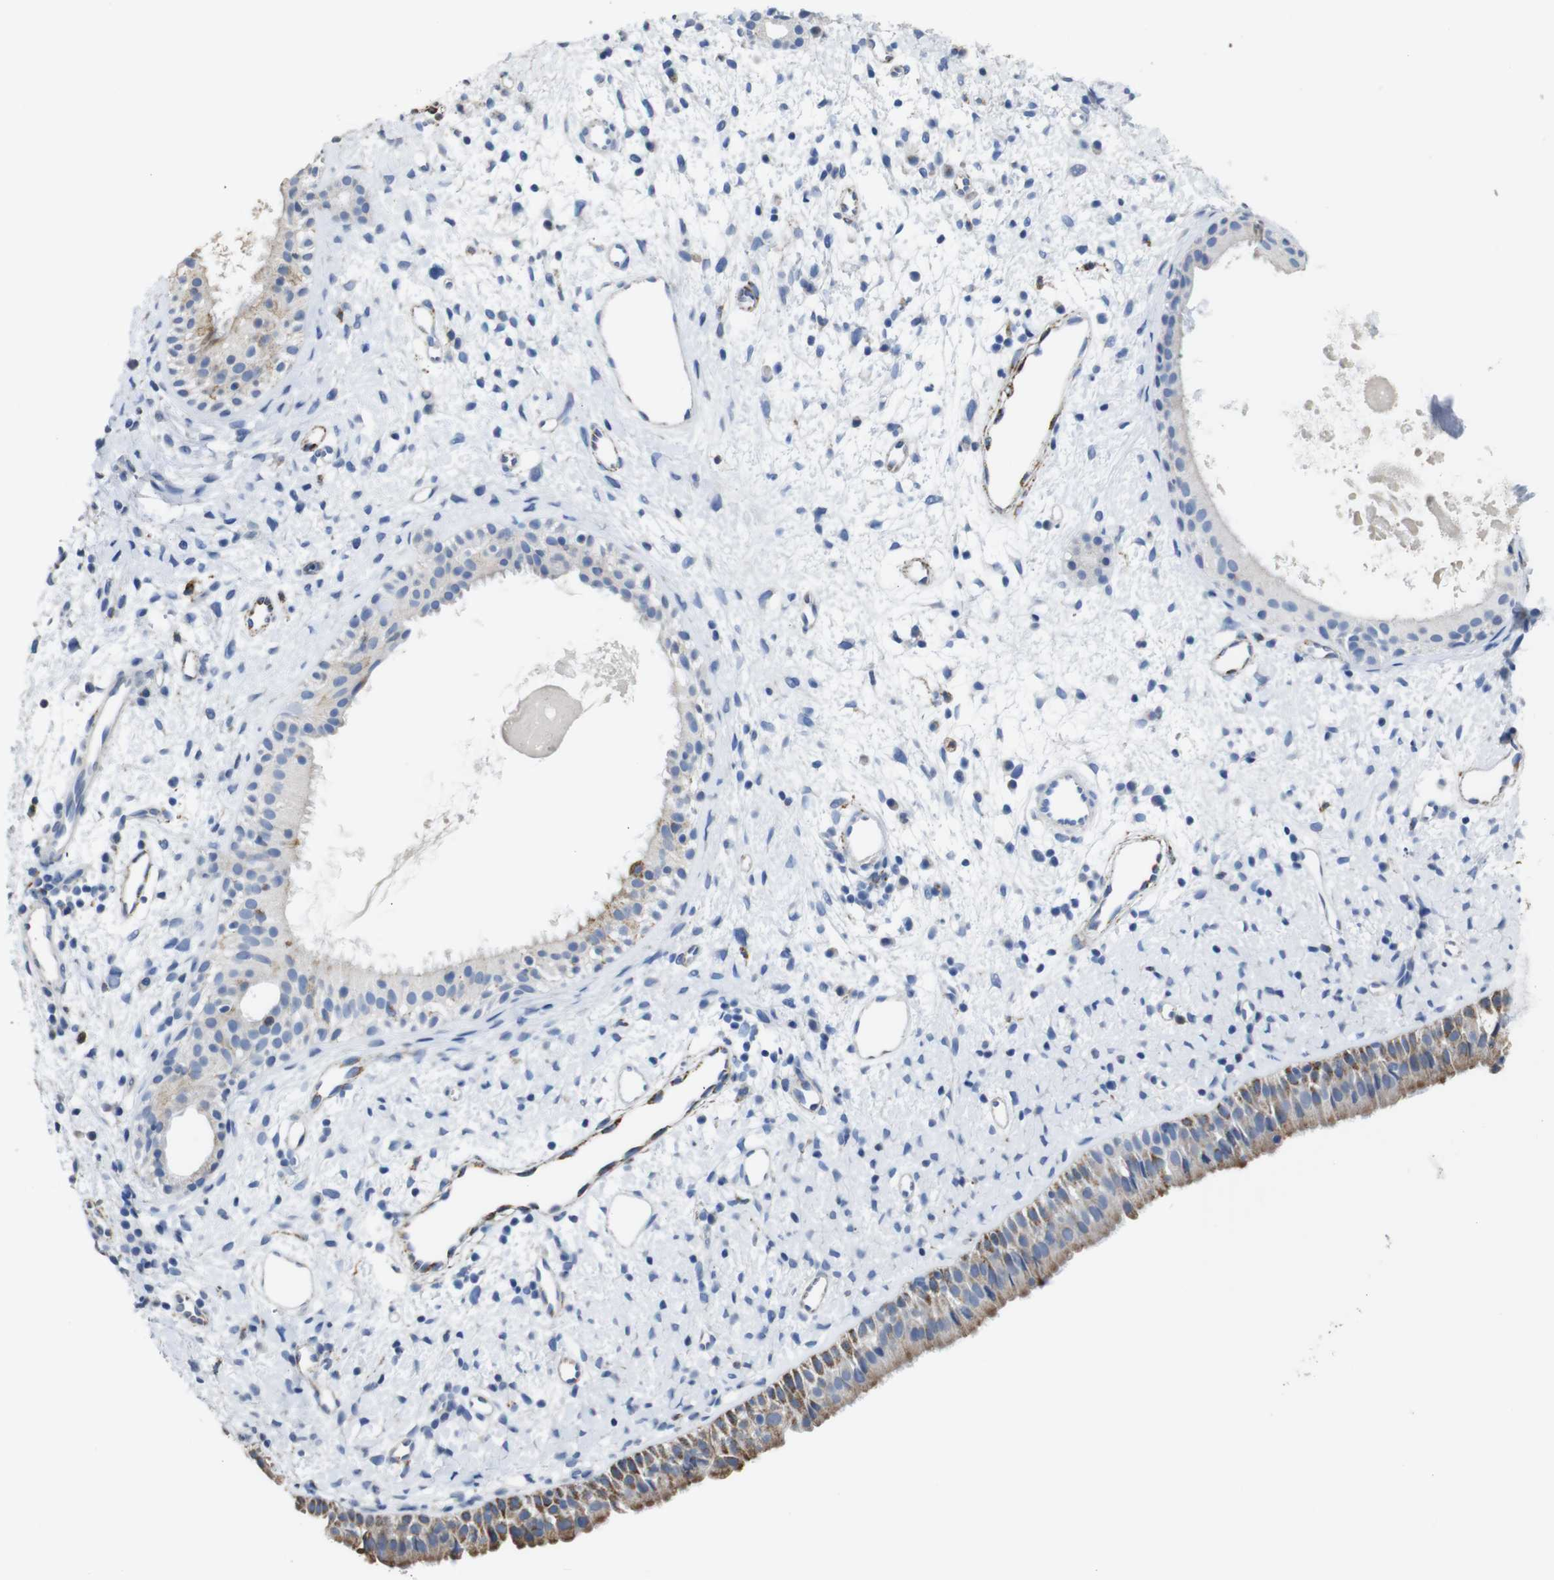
{"staining": {"intensity": "moderate", "quantity": "25%-75%", "location": "cytoplasmic/membranous"}, "tissue": "nasopharynx", "cell_type": "Respiratory epithelial cells", "image_type": "normal", "snomed": [{"axis": "morphology", "description": "Normal tissue, NOS"}, {"axis": "topography", "description": "Nasopharynx"}], "caption": "The histopathology image exhibits staining of normal nasopharynx, revealing moderate cytoplasmic/membranous protein positivity (brown color) within respiratory epithelial cells. Using DAB (brown) and hematoxylin (blue) stains, captured at high magnification using brightfield microscopy.", "gene": "MAOA", "patient": {"sex": "male", "age": 22}}